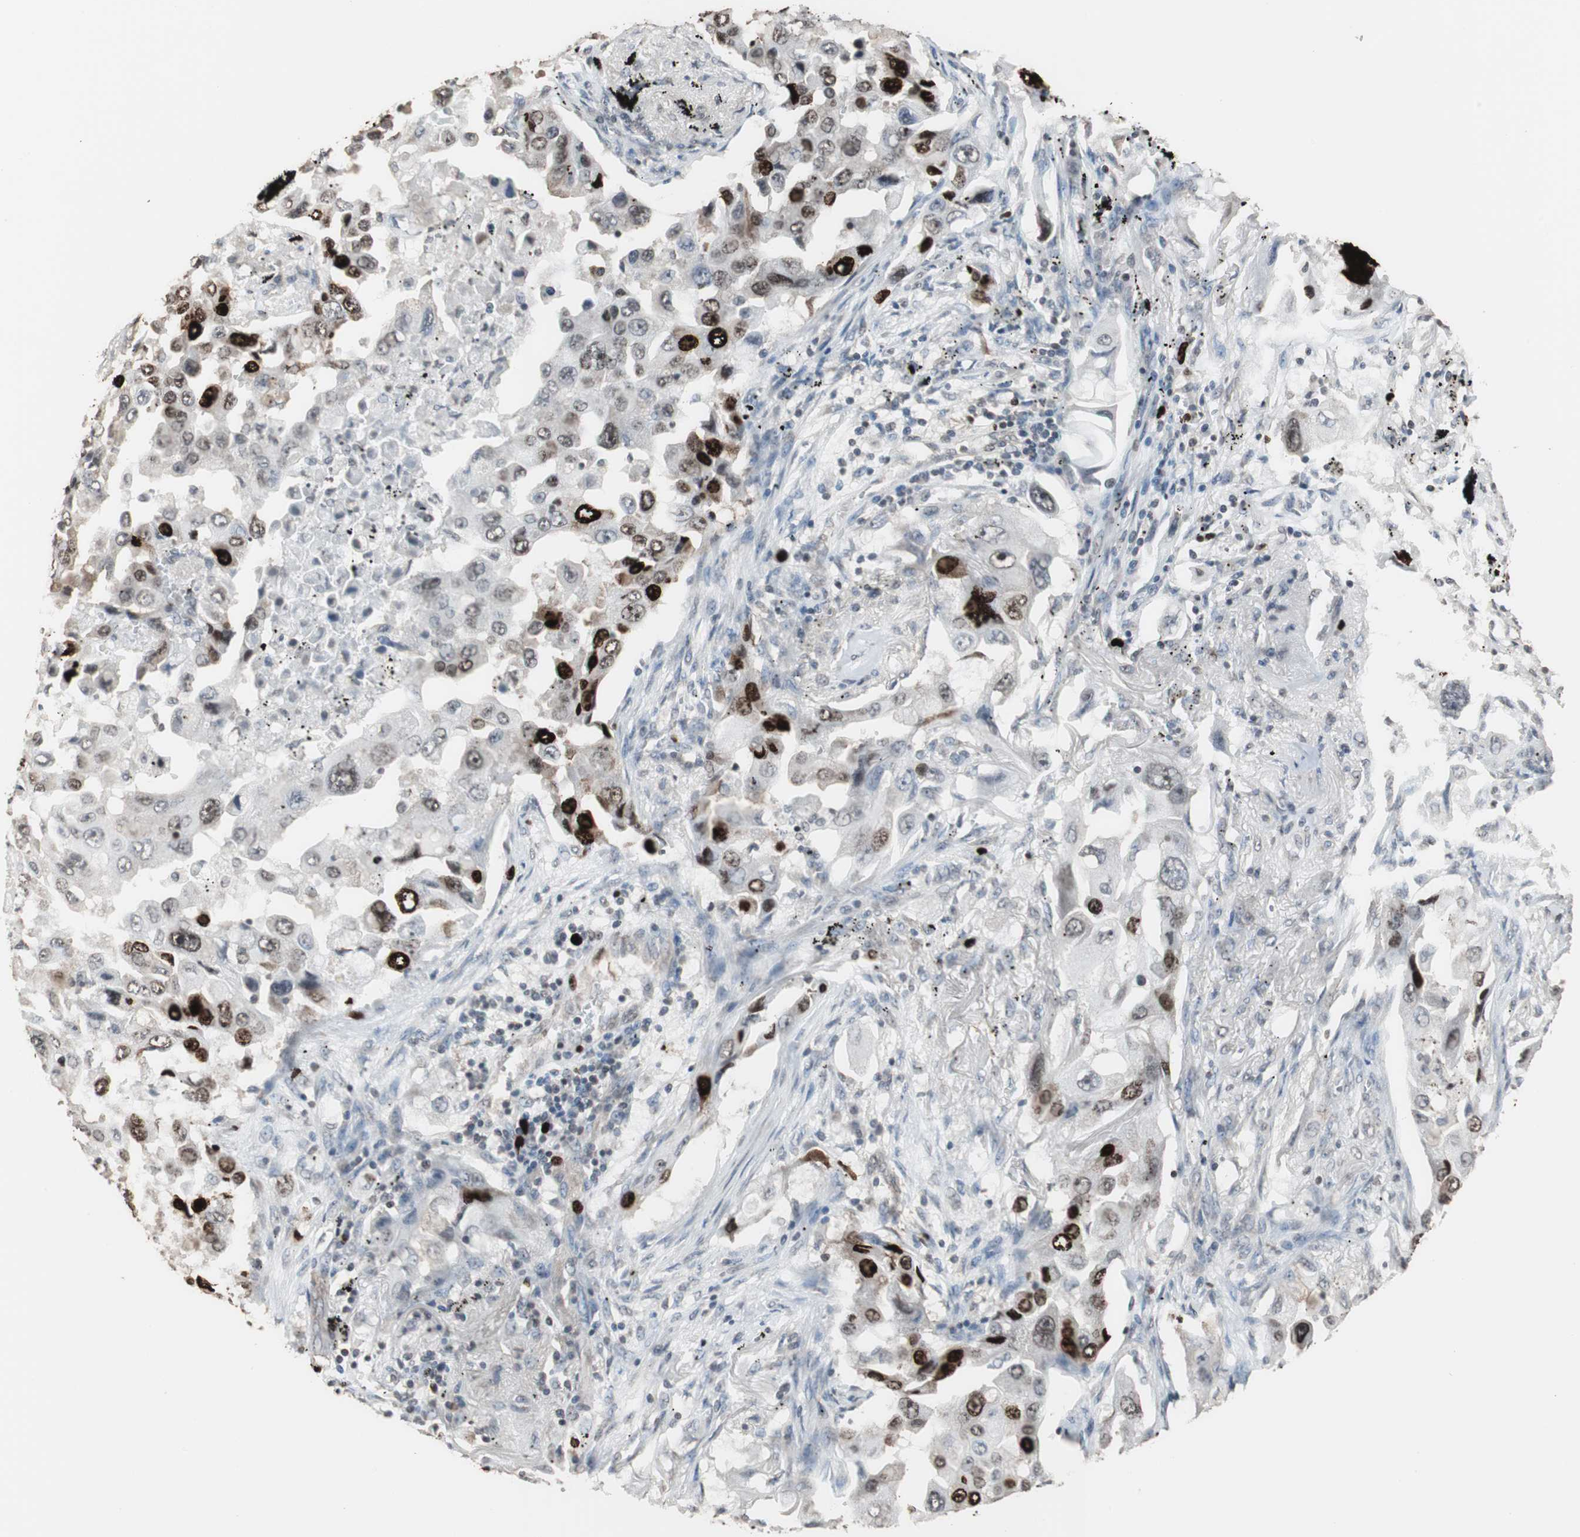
{"staining": {"intensity": "strong", "quantity": "25%-75%", "location": "nuclear"}, "tissue": "lung cancer", "cell_type": "Tumor cells", "image_type": "cancer", "snomed": [{"axis": "morphology", "description": "Adenocarcinoma, NOS"}, {"axis": "topography", "description": "Lung"}], "caption": "Immunohistochemistry (IHC) image of lung adenocarcinoma stained for a protein (brown), which exhibits high levels of strong nuclear expression in about 25%-75% of tumor cells.", "gene": "TOP2A", "patient": {"sex": "female", "age": 65}}